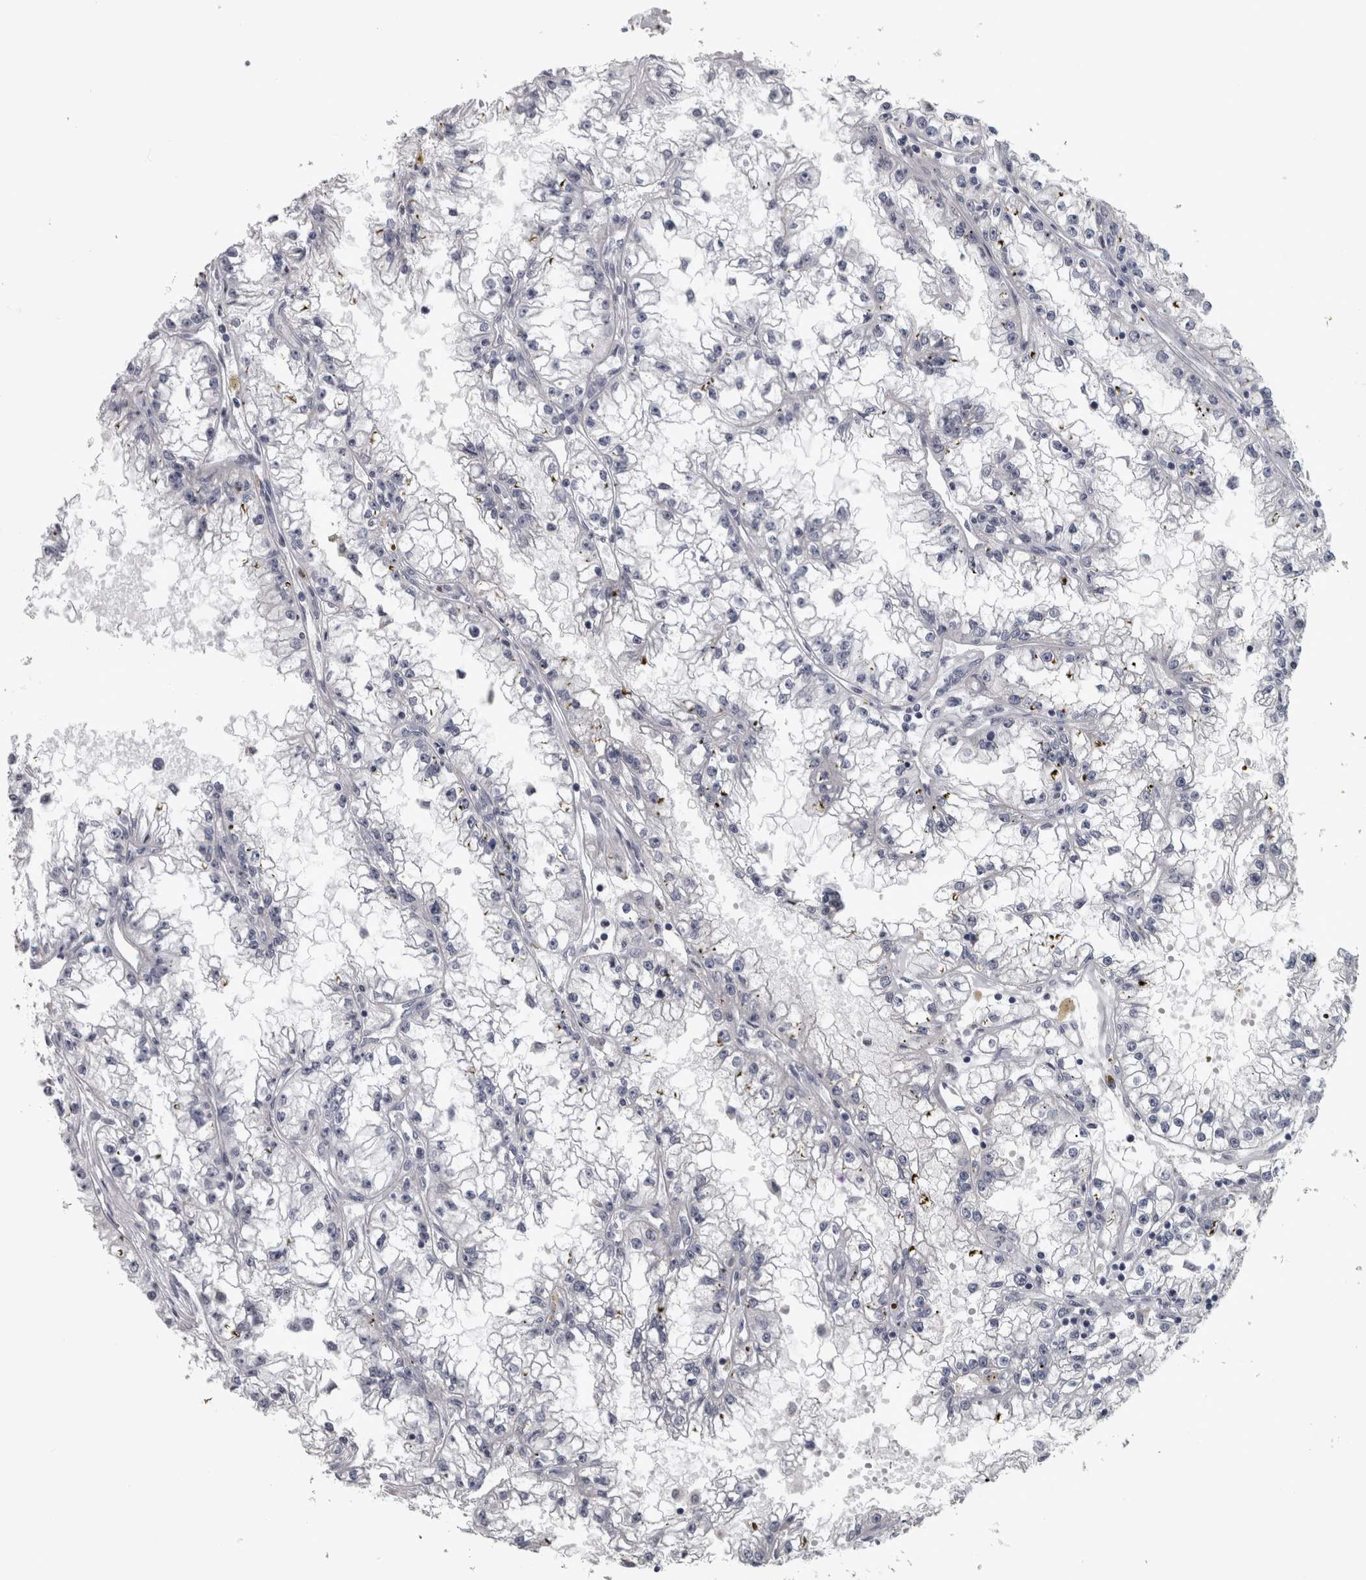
{"staining": {"intensity": "negative", "quantity": "none", "location": "none"}, "tissue": "renal cancer", "cell_type": "Tumor cells", "image_type": "cancer", "snomed": [{"axis": "morphology", "description": "Adenocarcinoma, NOS"}, {"axis": "topography", "description": "Kidney"}], "caption": "An image of human renal cancer is negative for staining in tumor cells. (DAB immunohistochemistry (IHC) with hematoxylin counter stain).", "gene": "DBT", "patient": {"sex": "male", "age": 56}}